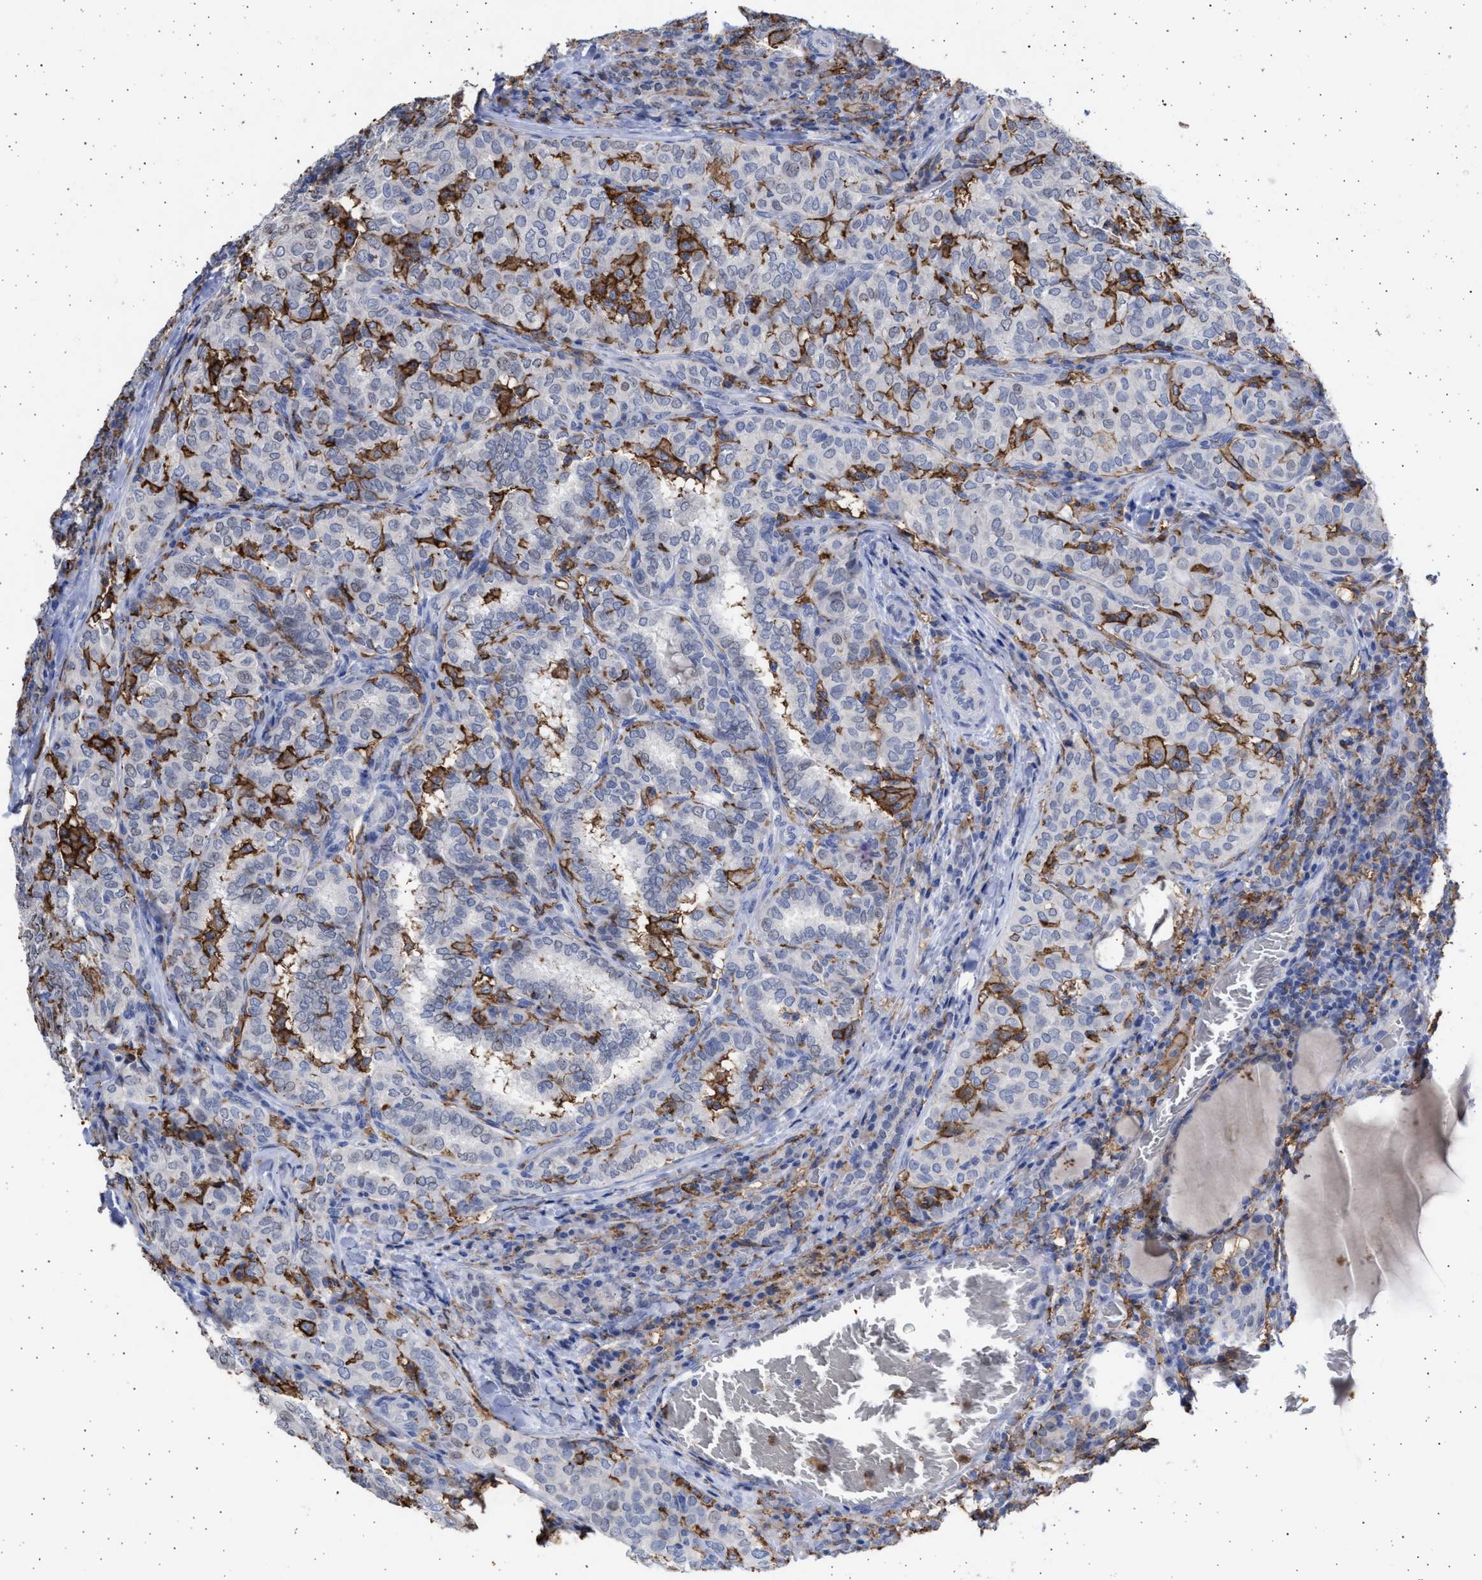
{"staining": {"intensity": "negative", "quantity": "none", "location": "none"}, "tissue": "thyroid cancer", "cell_type": "Tumor cells", "image_type": "cancer", "snomed": [{"axis": "morphology", "description": "Papillary adenocarcinoma, NOS"}, {"axis": "topography", "description": "Thyroid gland"}], "caption": "Protein analysis of thyroid cancer (papillary adenocarcinoma) shows no significant expression in tumor cells.", "gene": "FCER1A", "patient": {"sex": "female", "age": 30}}